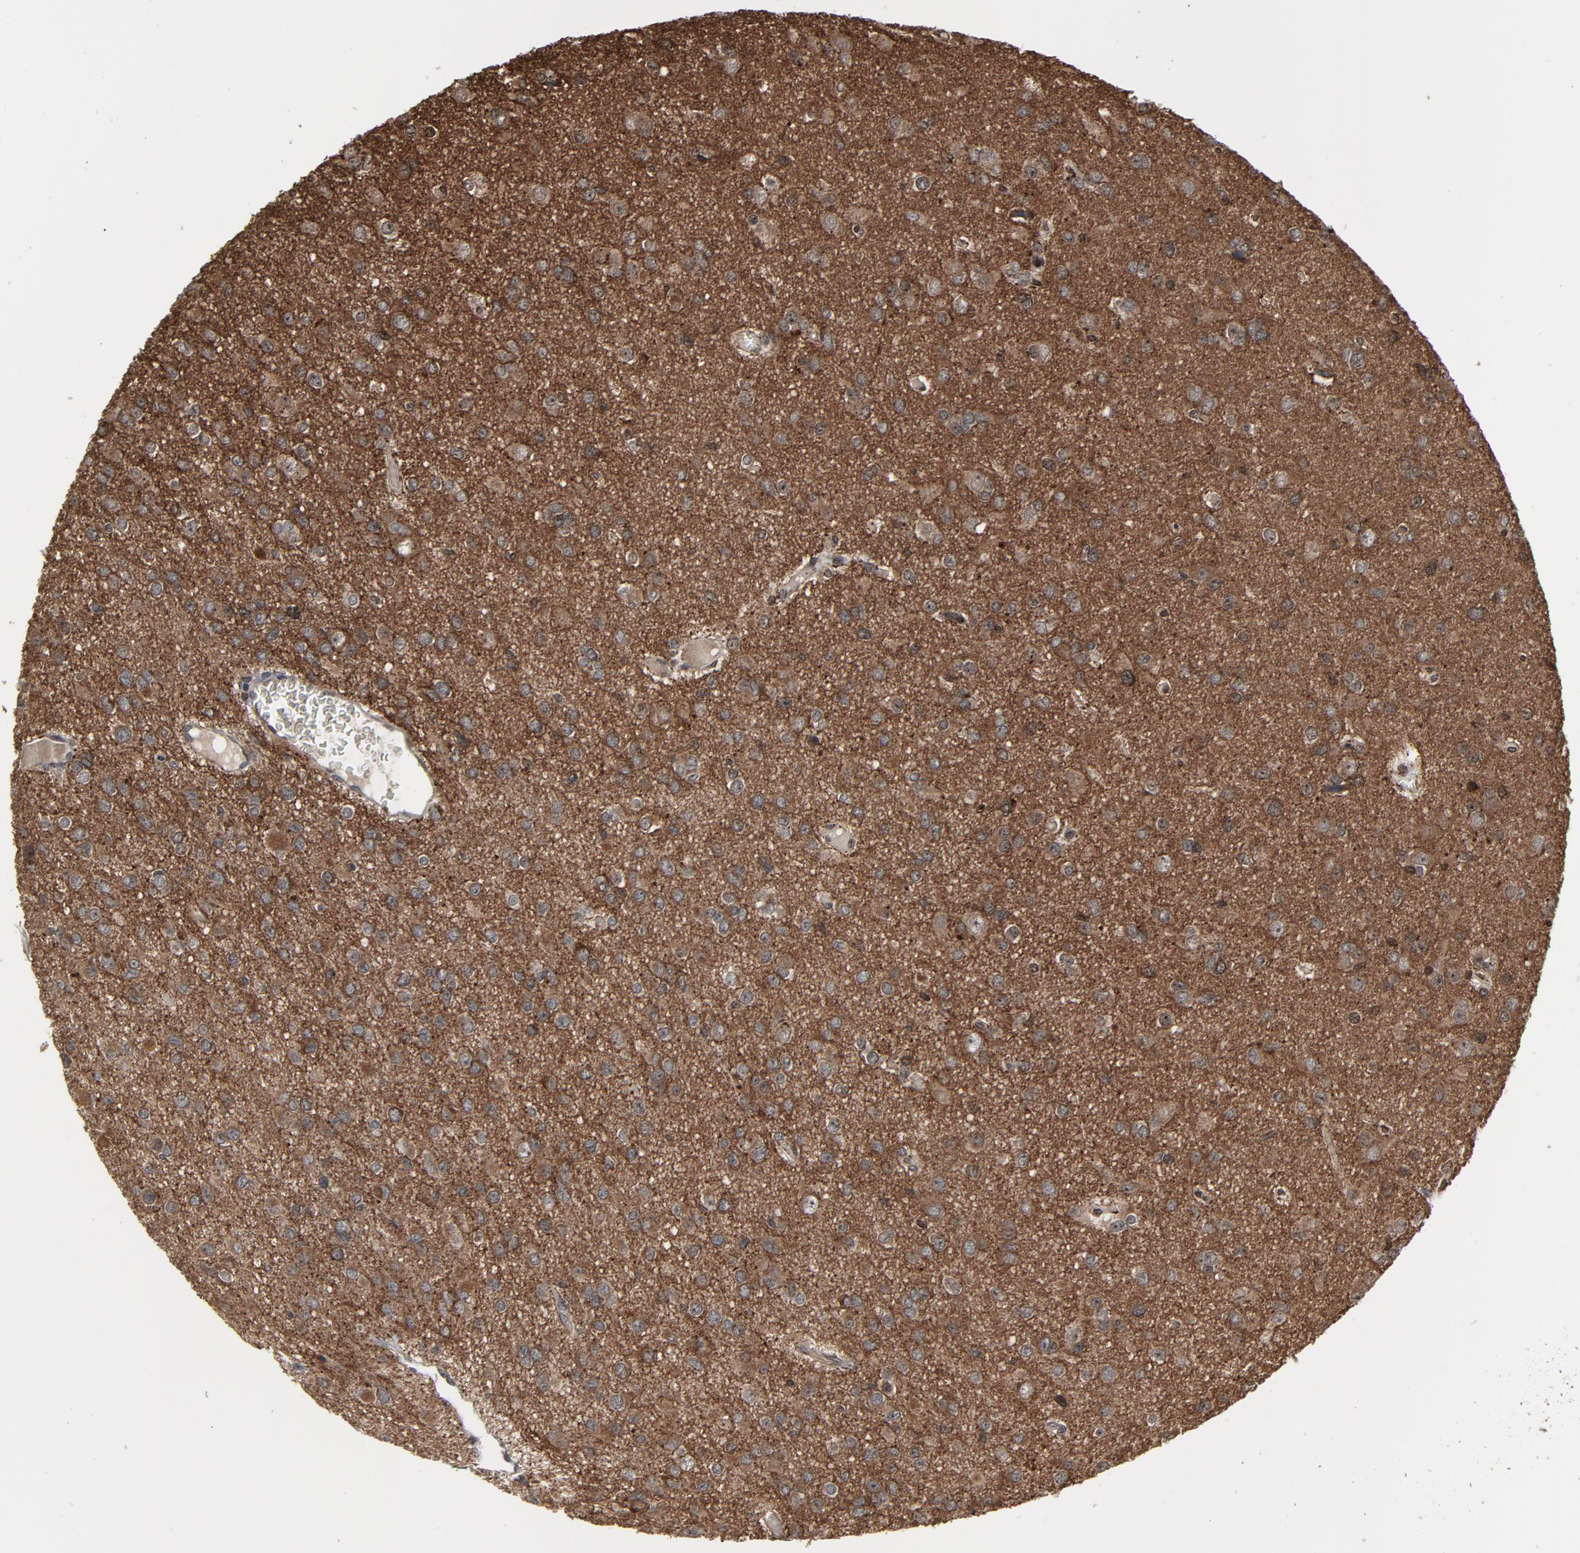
{"staining": {"intensity": "moderate", "quantity": "<25%", "location": "cytoplasmic/membranous"}, "tissue": "glioma", "cell_type": "Tumor cells", "image_type": "cancer", "snomed": [{"axis": "morphology", "description": "Glioma, malignant, Low grade"}, {"axis": "topography", "description": "Brain"}], "caption": "The immunohistochemical stain shows moderate cytoplasmic/membranous expression in tumor cells of glioma tissue.", "gene": "PDZD4", "patient": {"sex": "male", "age": 42}}